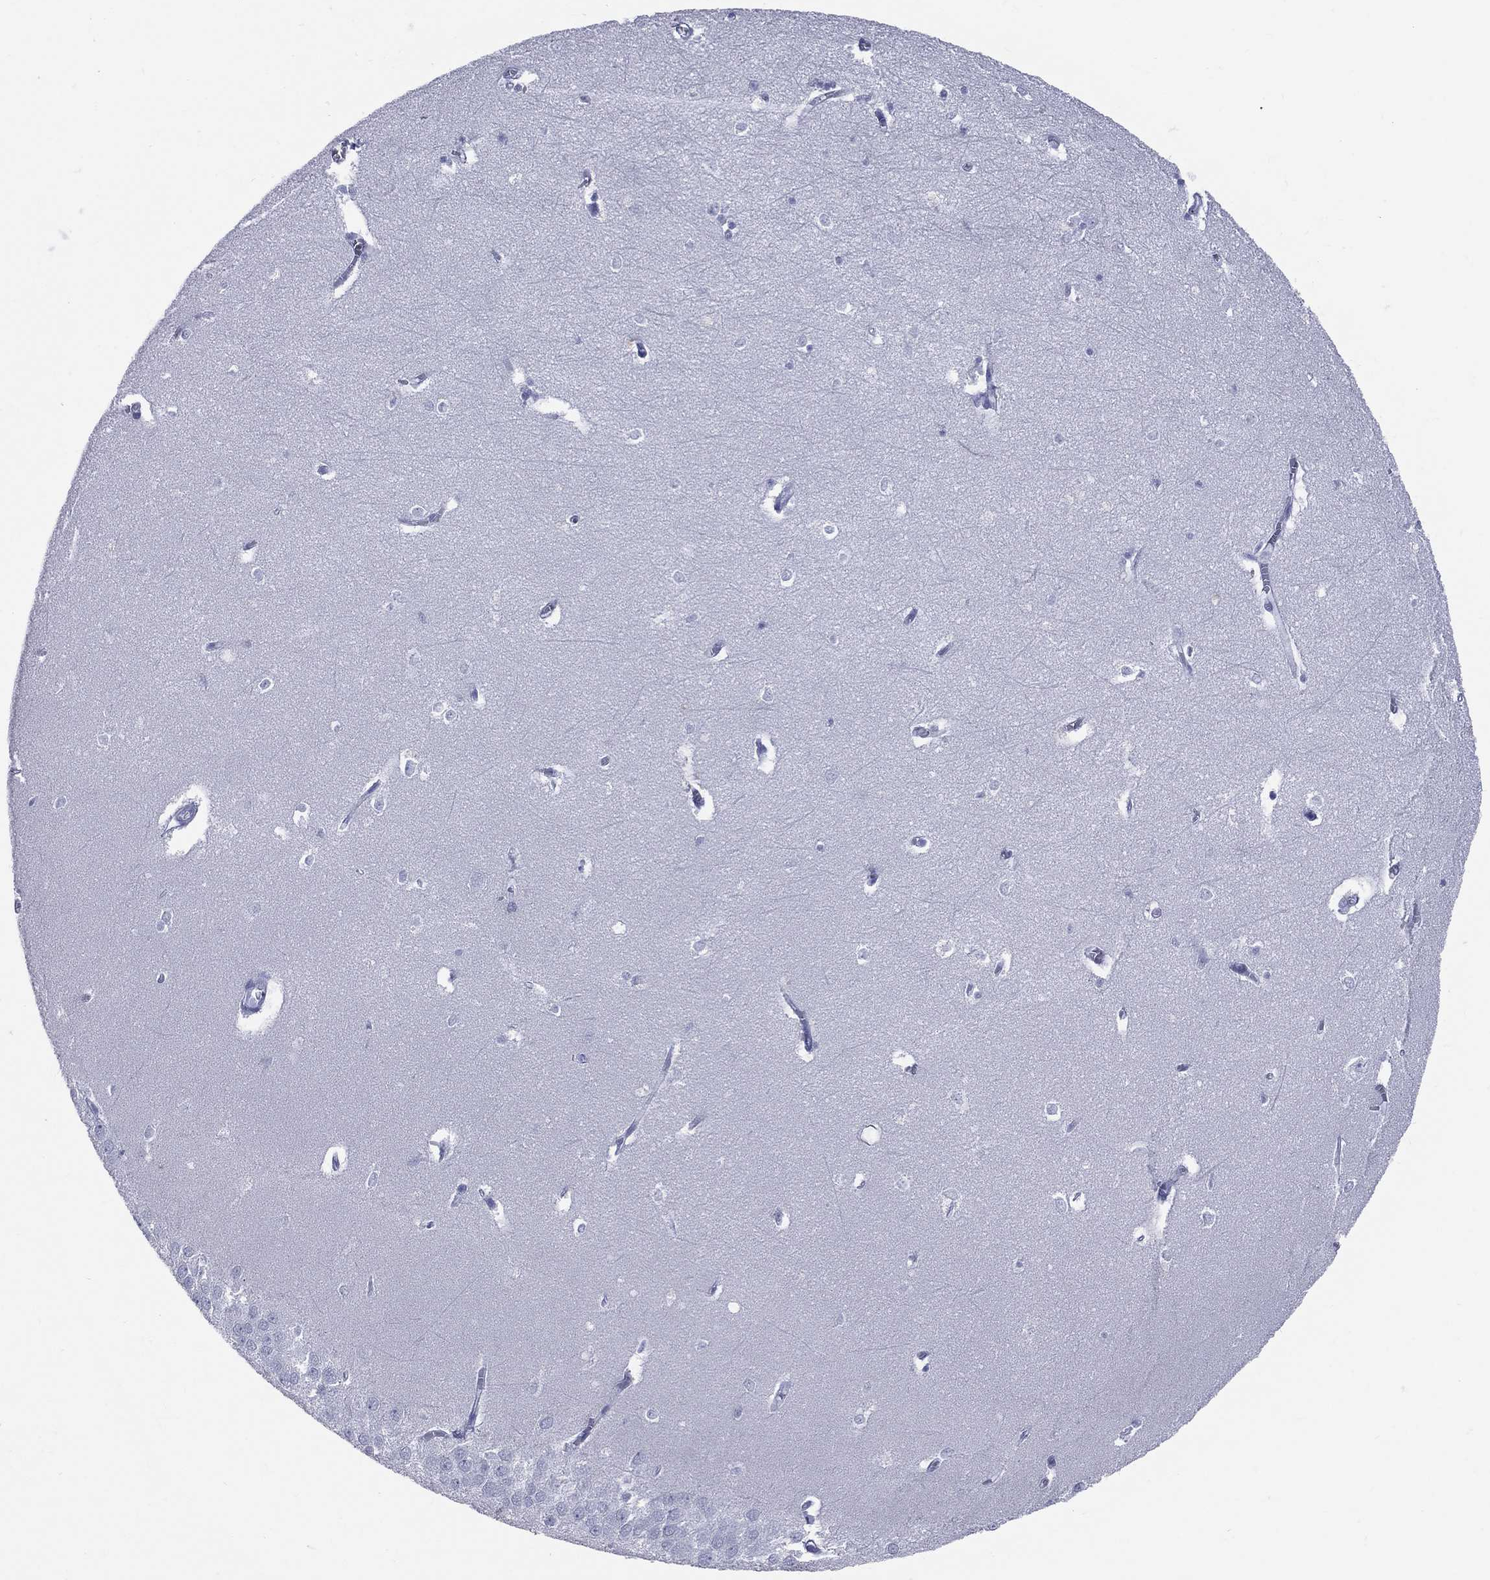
{"staining": {"intensity": "negative", "quantity": "none", "location": "none"}, "tissue": "hippocampus", "cell_type": "Glial cells", "image_type": "normal", "snomed": [{"axis": "morphology", "description": "Normal tissue, NOS"}, {"axis": "topography", "description": "Hippocampus"}], "caption": "High power microscopy histopathology image of an immunohistochemistry photomicrograph of benign hippocampus, revealing no significant staining in glial cells.", "gene": "MLLT10", "patient": {"sex": "female", "age": 64}}